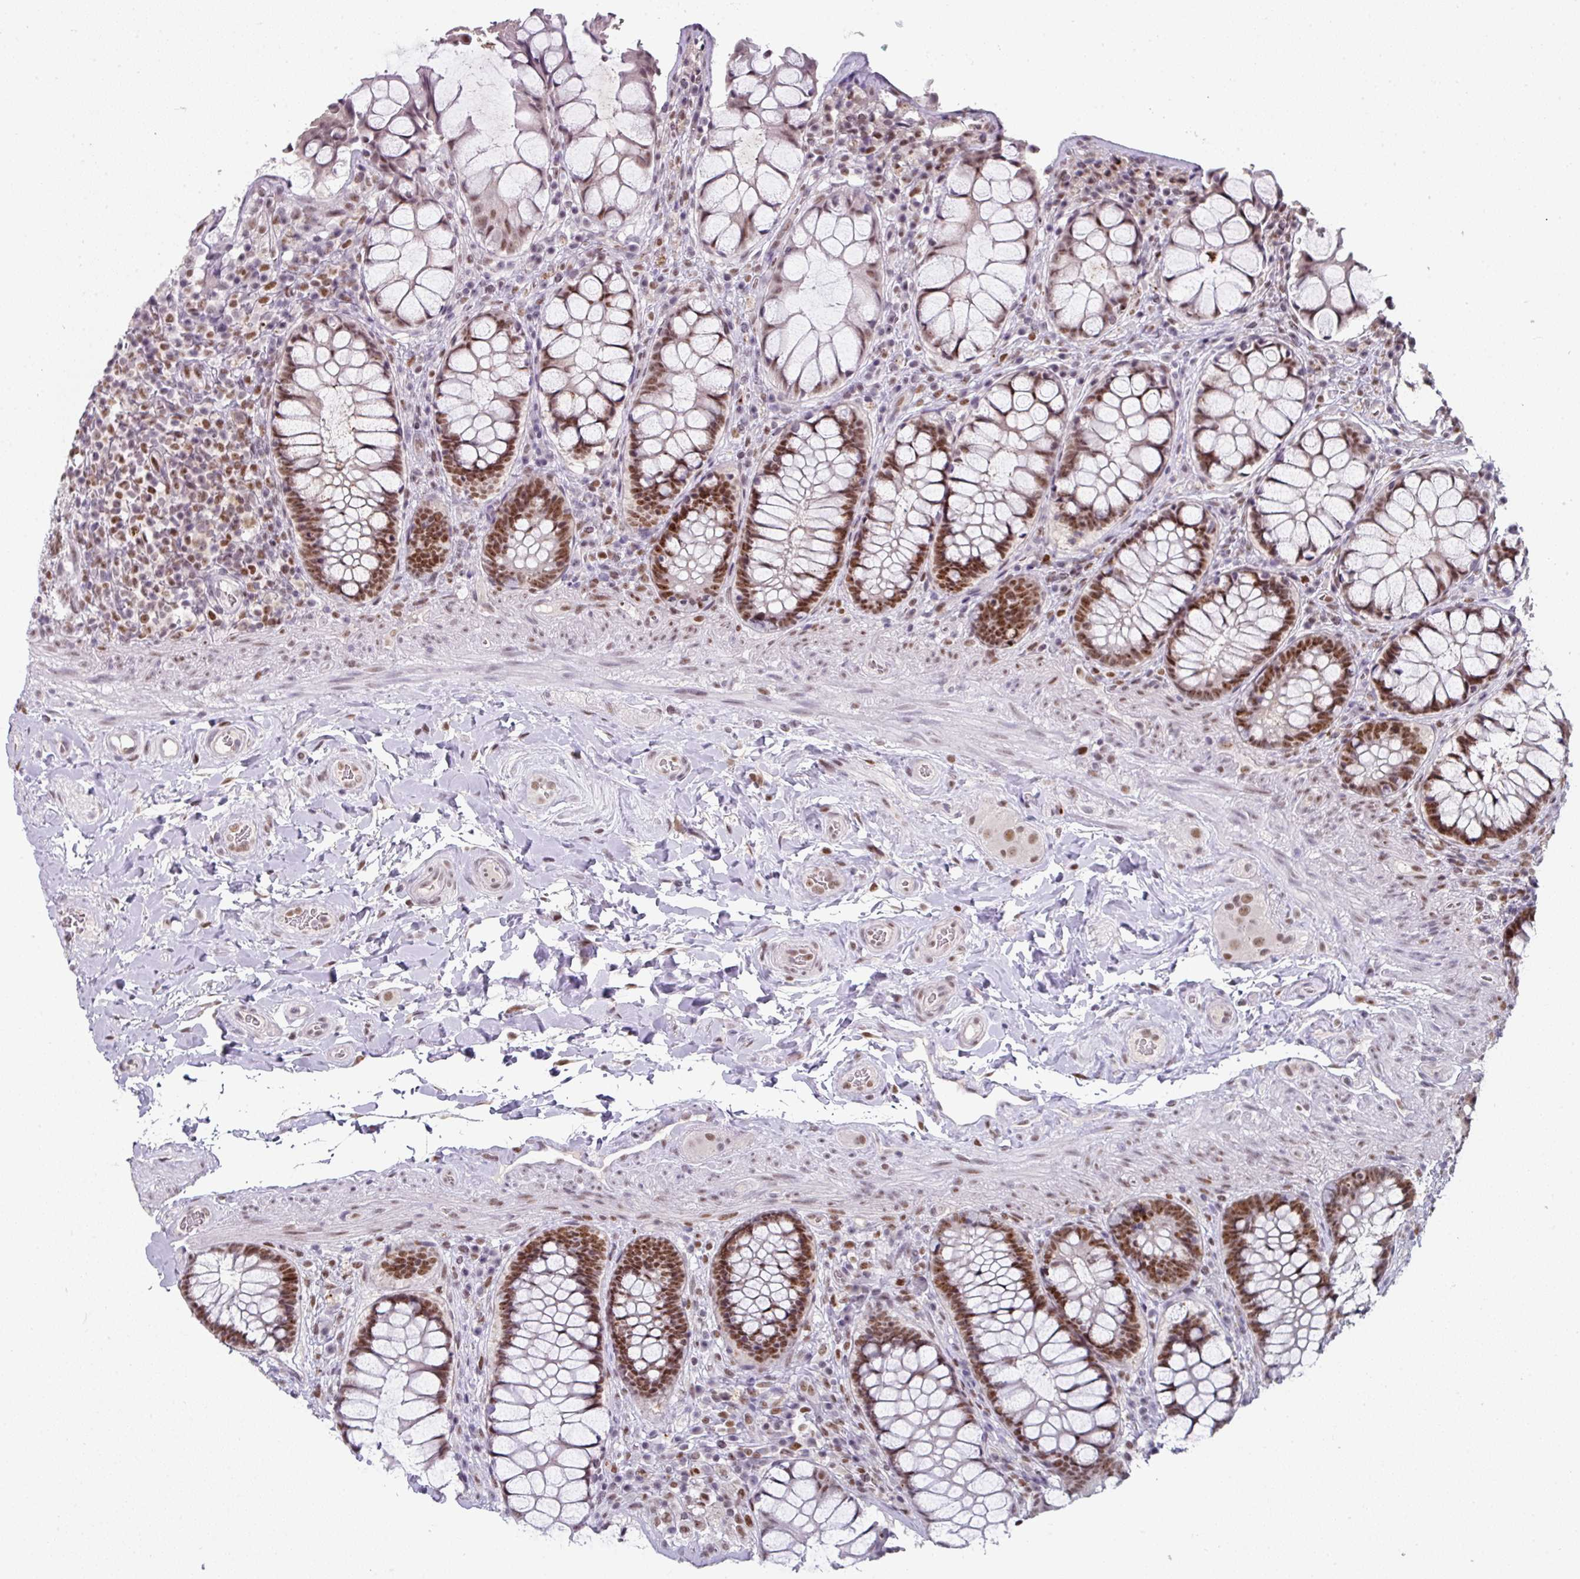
{"staining": {"intensity": "strong", "quantity": ">75%", "location": "nuclear"}, "tissue": "rectum", "cell_type": "Glandular cells", "image_type": "normal", "snomed": [{"axis": "morphology", "description": "Normal tissue, NOS"}, {"axis": "topography", "description": "Rectum"}], "caption": "The micrograph reveals a brown stain indicating the presence of a protein in the nuclear of glandular cells in rectum. (DAB (3,3'-diaminobenzidine) IHC with brightfield microscopy, high magnification).", "gene": "ENSG00000283782", "patient": {"sex": "female", "age": 58}}